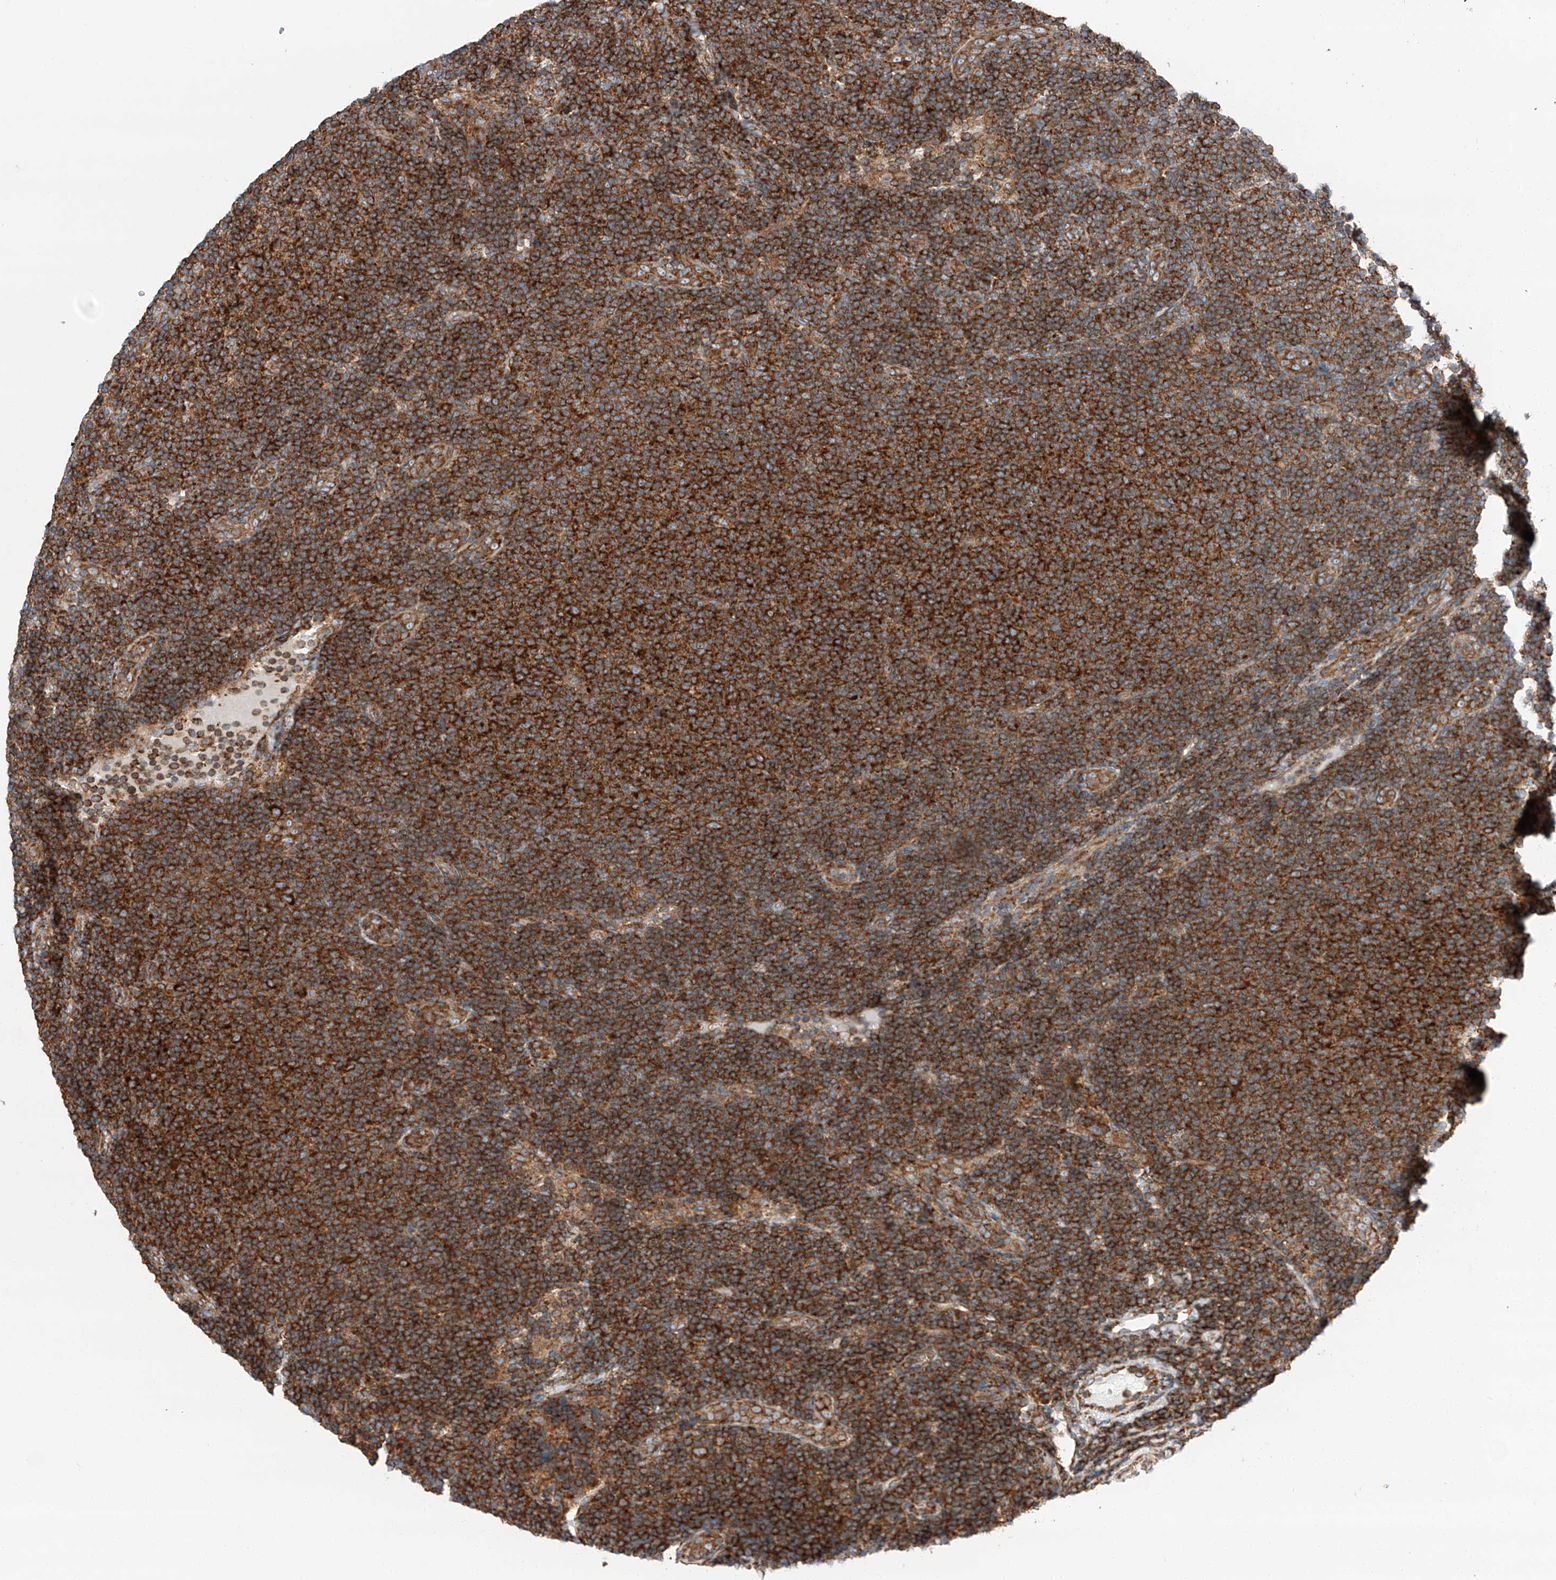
{"staining": {"intensity": "strong", "quantity": ">75%", "location": "cytoplasmic/membranous"}, "tissue": "lymphoma", "cell_type": "Tumor cells", "image_type": "cancer", "snomed": [{"axis": "morphology", "description": "Malignant lymphoma, non-Hodgkin's type, Low grade"}, {"axis": "topography", "description": "Lymph node"}], "caption": "Immunohistochemistry (IHC) photomicrograph of lymphoma stained for a protein (brown), which shows high levels of strong cytoplasmic/membranous staining in about >75% of tumor cells.", "gene": "ZC3H15", "patient": {"sex": "male", "age": 66}}